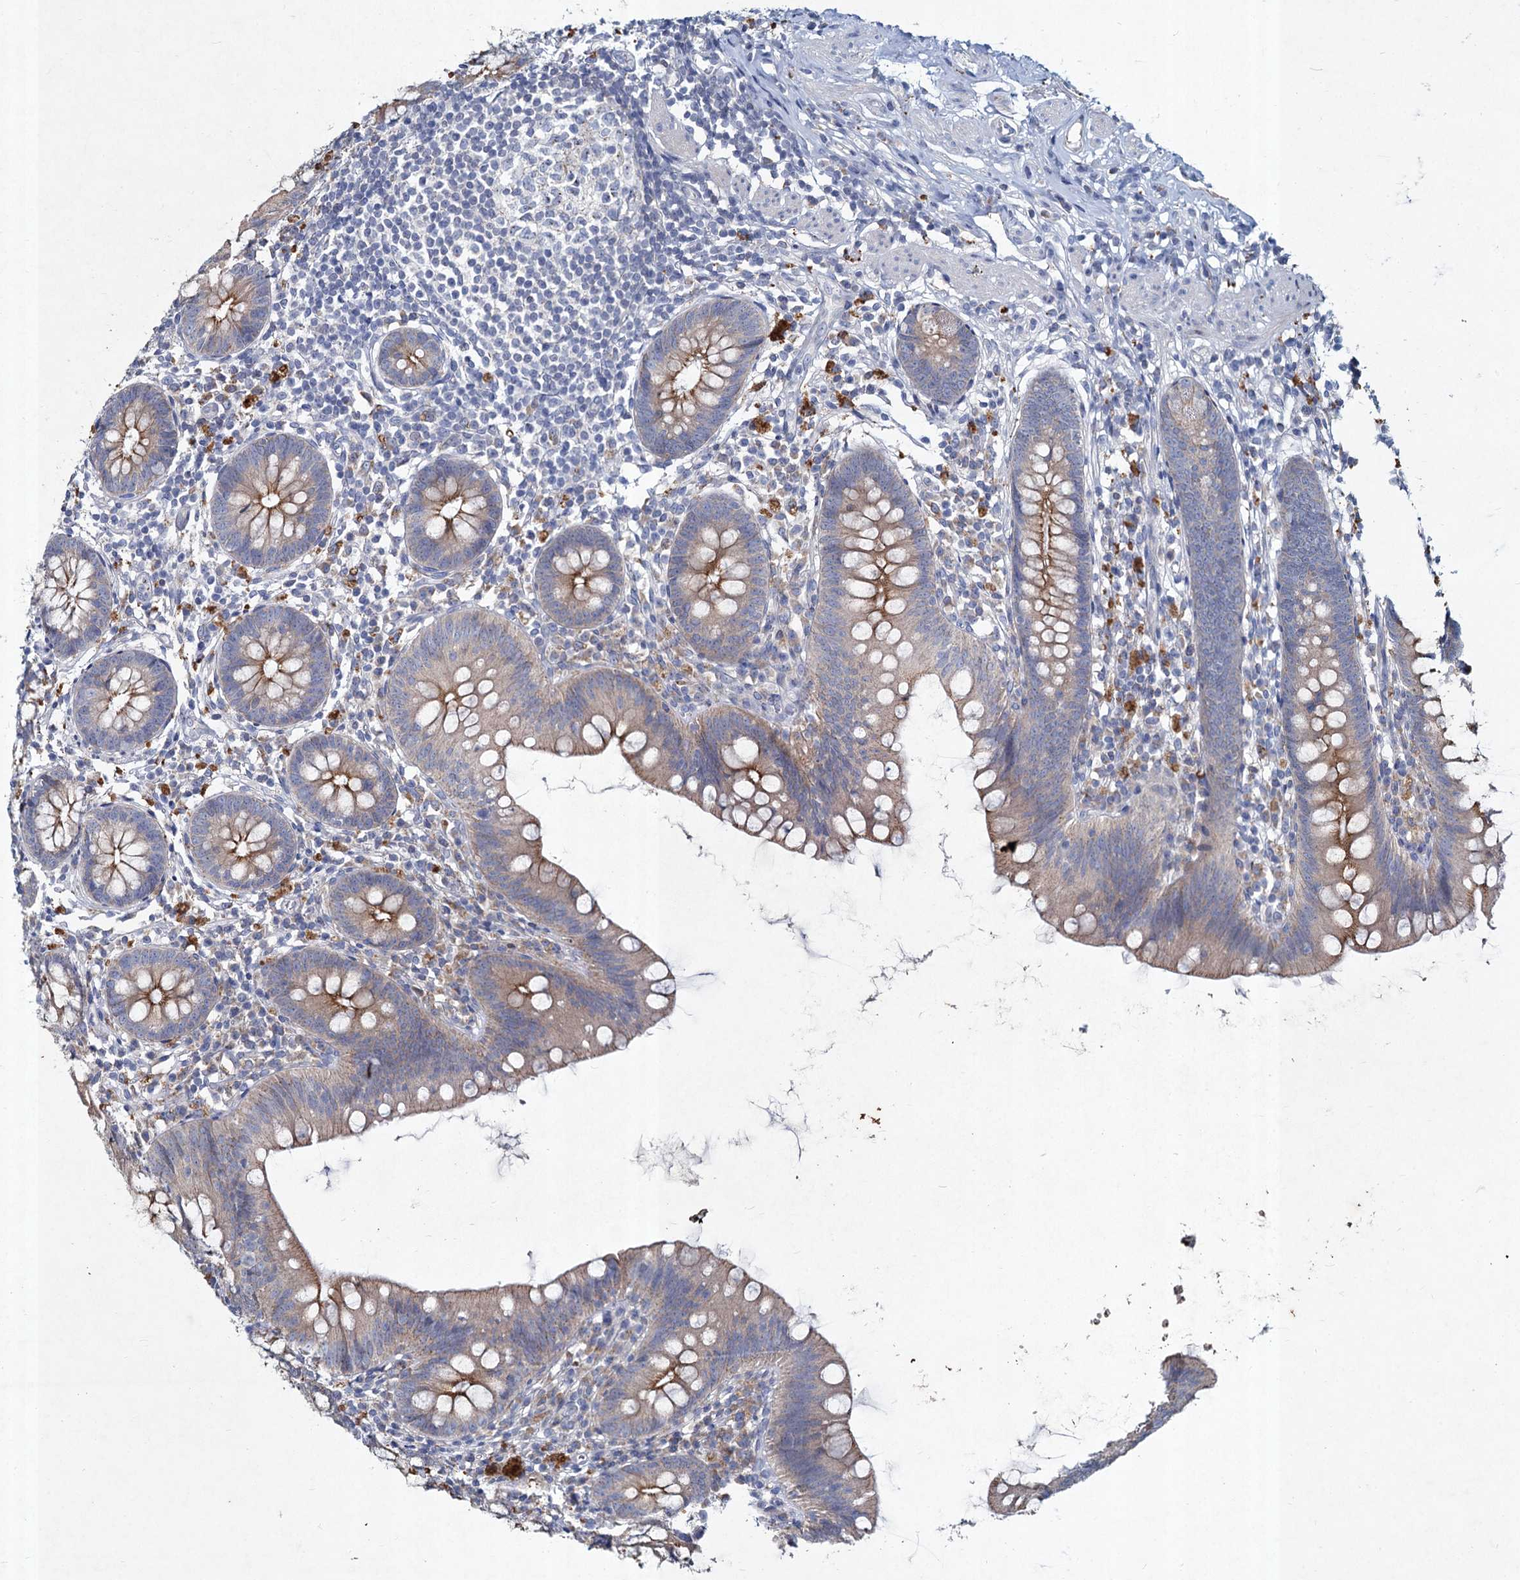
{"staining": {"intensity": "moderate", "quantity": "25%-75%", "location": "cytoplasmic/membranous"}, "tissue": "appendix", "cell_type": "Glandular cells", "image_type": "normal", "snomed": [{"axis": "morphology", "description": "Normal tissue, NOS"}, {"axis": "topography", "description": "Appendix"}], "caption": "DAB immunohistochemical staining of normal appendix displays moderate cytoplasmic/membranous protein positivity in approximately 25%-75% of glandular cells.", "gene": "TMX2", "patient": {"sex": "female", "age": 62}}